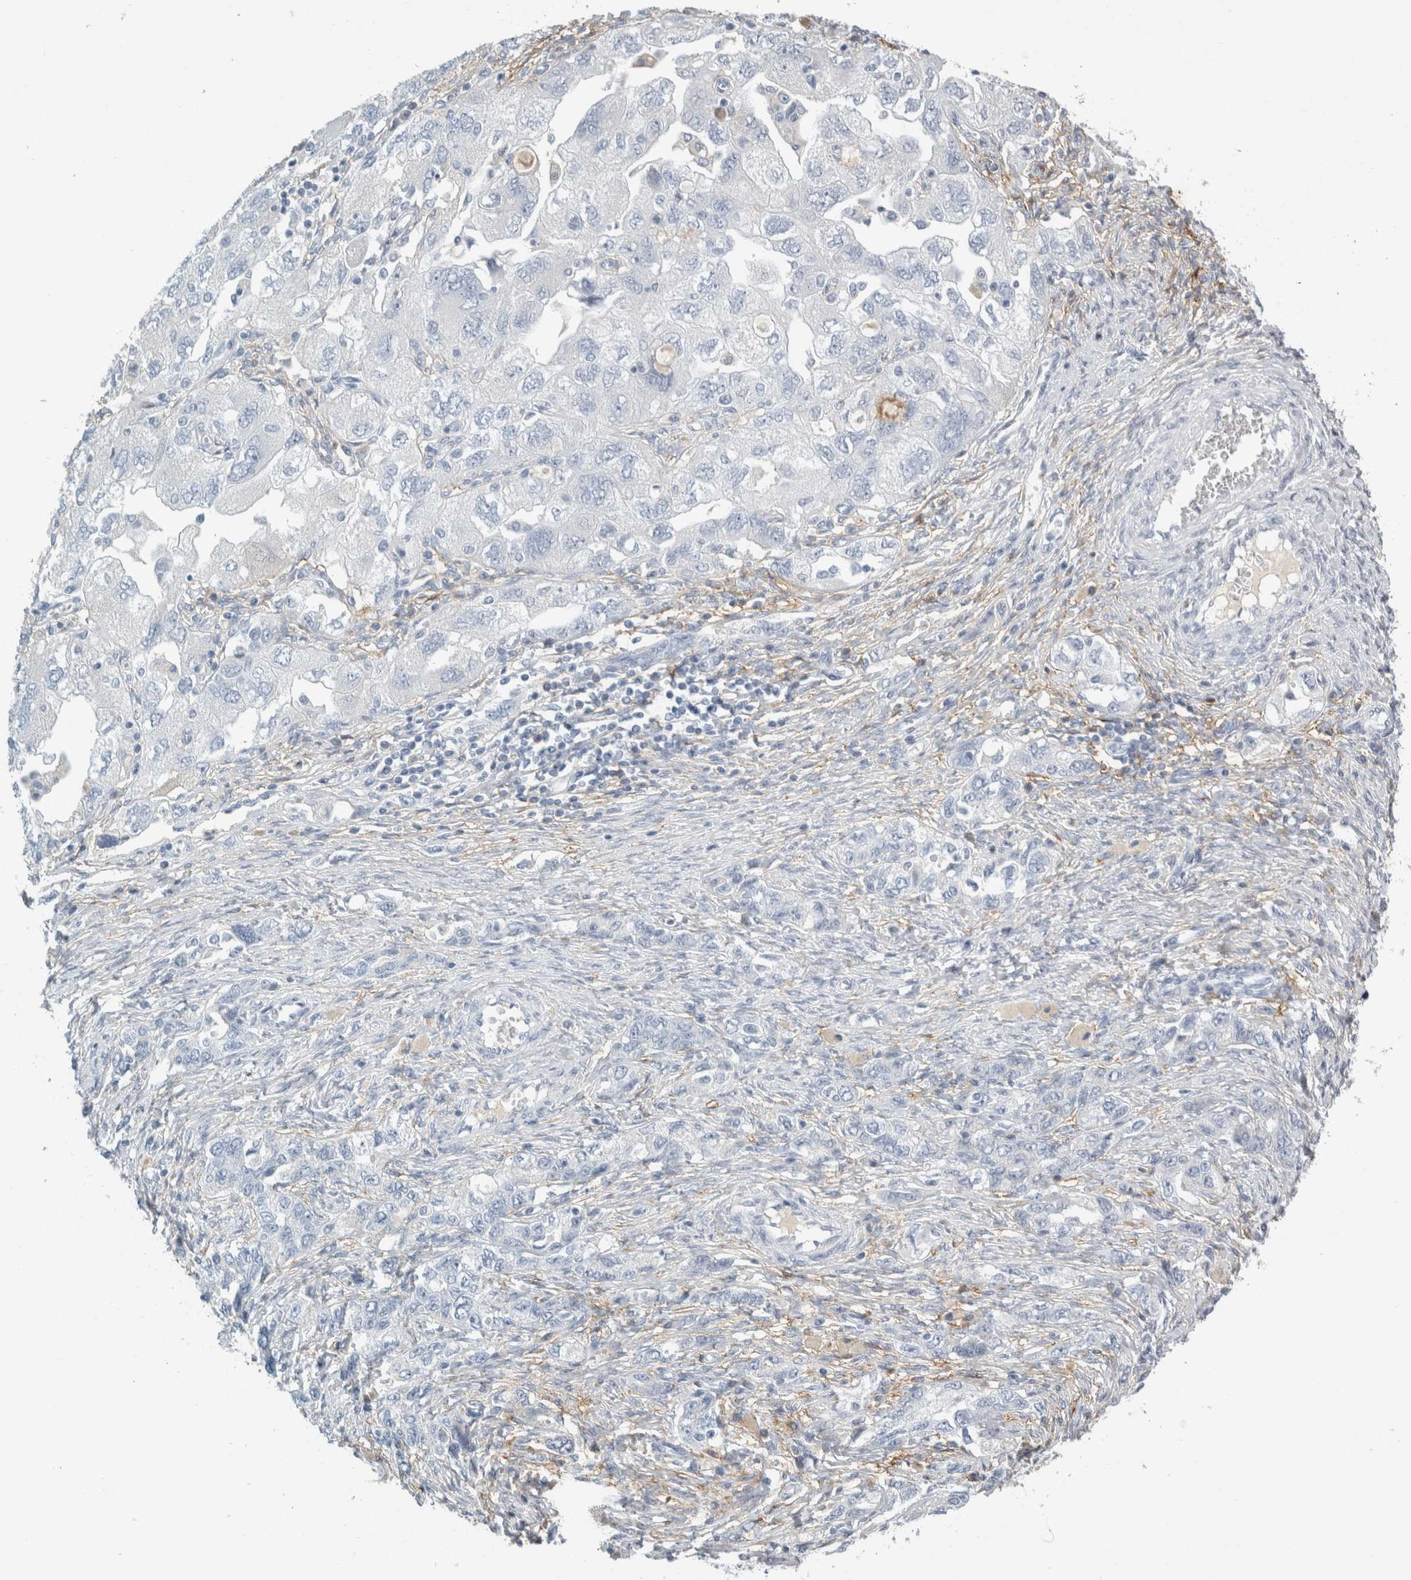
{"staining": {"intensity": "negative", "quantity": "none", "location": "none"}, "tissue": "ovarian cancer", "cell_type": "Tumor cells", "image_type": "cancer", "snomed": [{"axis": "morphology", "description": "Carcinoma, NOS"}, {"axis": "morphology", "description": "Cystadenocarcinoma, serous, NOS"}, {"axis": "topography", "description": "Ovary"}], "caption": "Immunohistochemistry (IHC) photomicrograph of human ovarian cancer stained for a protein (brown), which shows no staining in tumor cells.", "gene": "TSPAN8", "patient": {"sex": "female", "age": 69}}